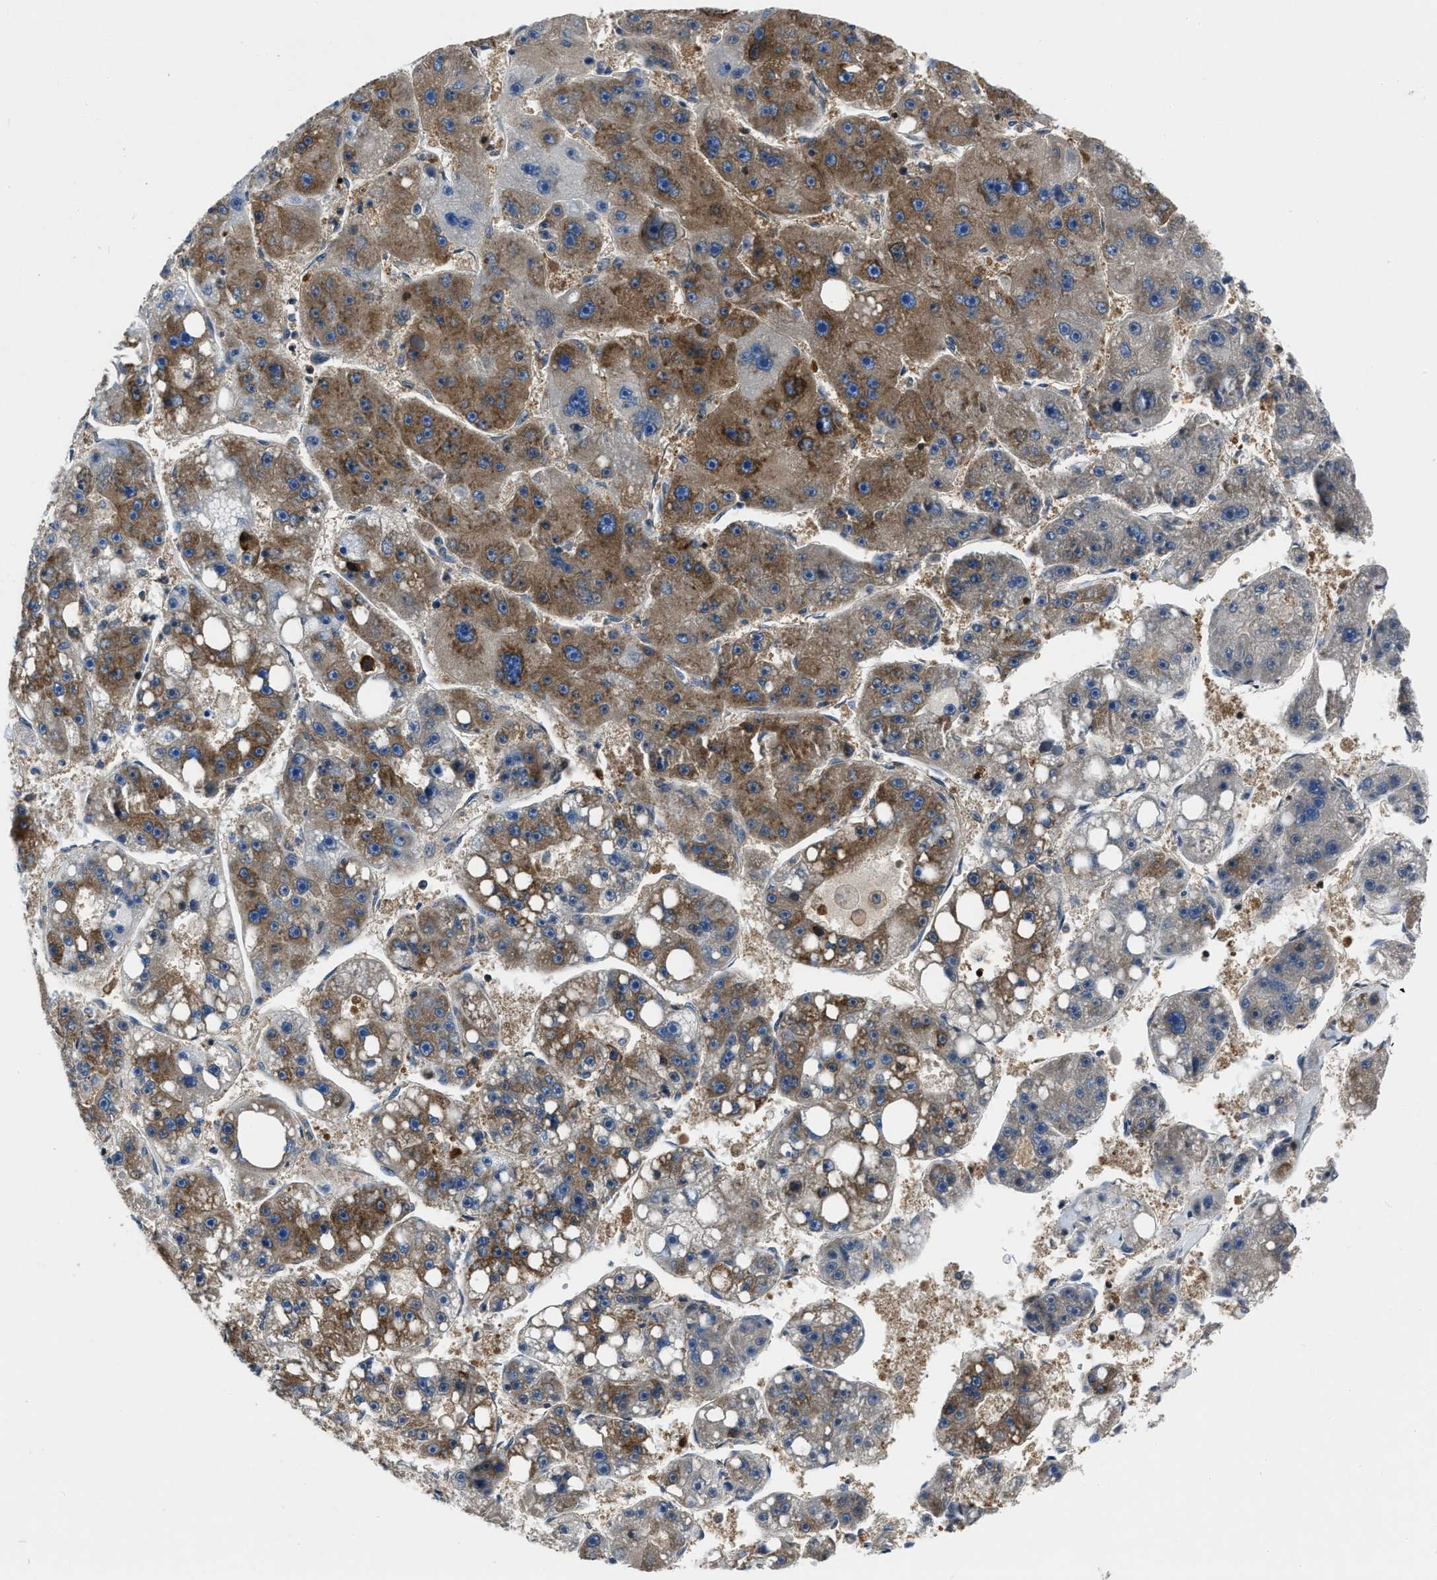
{"staining": {"intensity": "moderate", "quantity": "25%-75%", "location": "cytoplasmic/membranous"}, "tissue": "liver cancer", "cell_type": "Tumor cells", "image_type": "cancer", "snomed": [{"axis": "morphology", "description": "Carcinoma, Hepatocellular, NOS"}, {"axis": "topography", "description": "Liver"}], "caption": "The micrograph exhibits staining of hepatocellular carcinoma (liver), revealing moderate cytoplasmic/membranous protein positivity (brown color) within tumor cells. Immunohistochemistry stains the protein of interest in brown and the nuclei are stained blue.", "gene": "YARS1", "patient": {"sex": "female", "age": 61}}